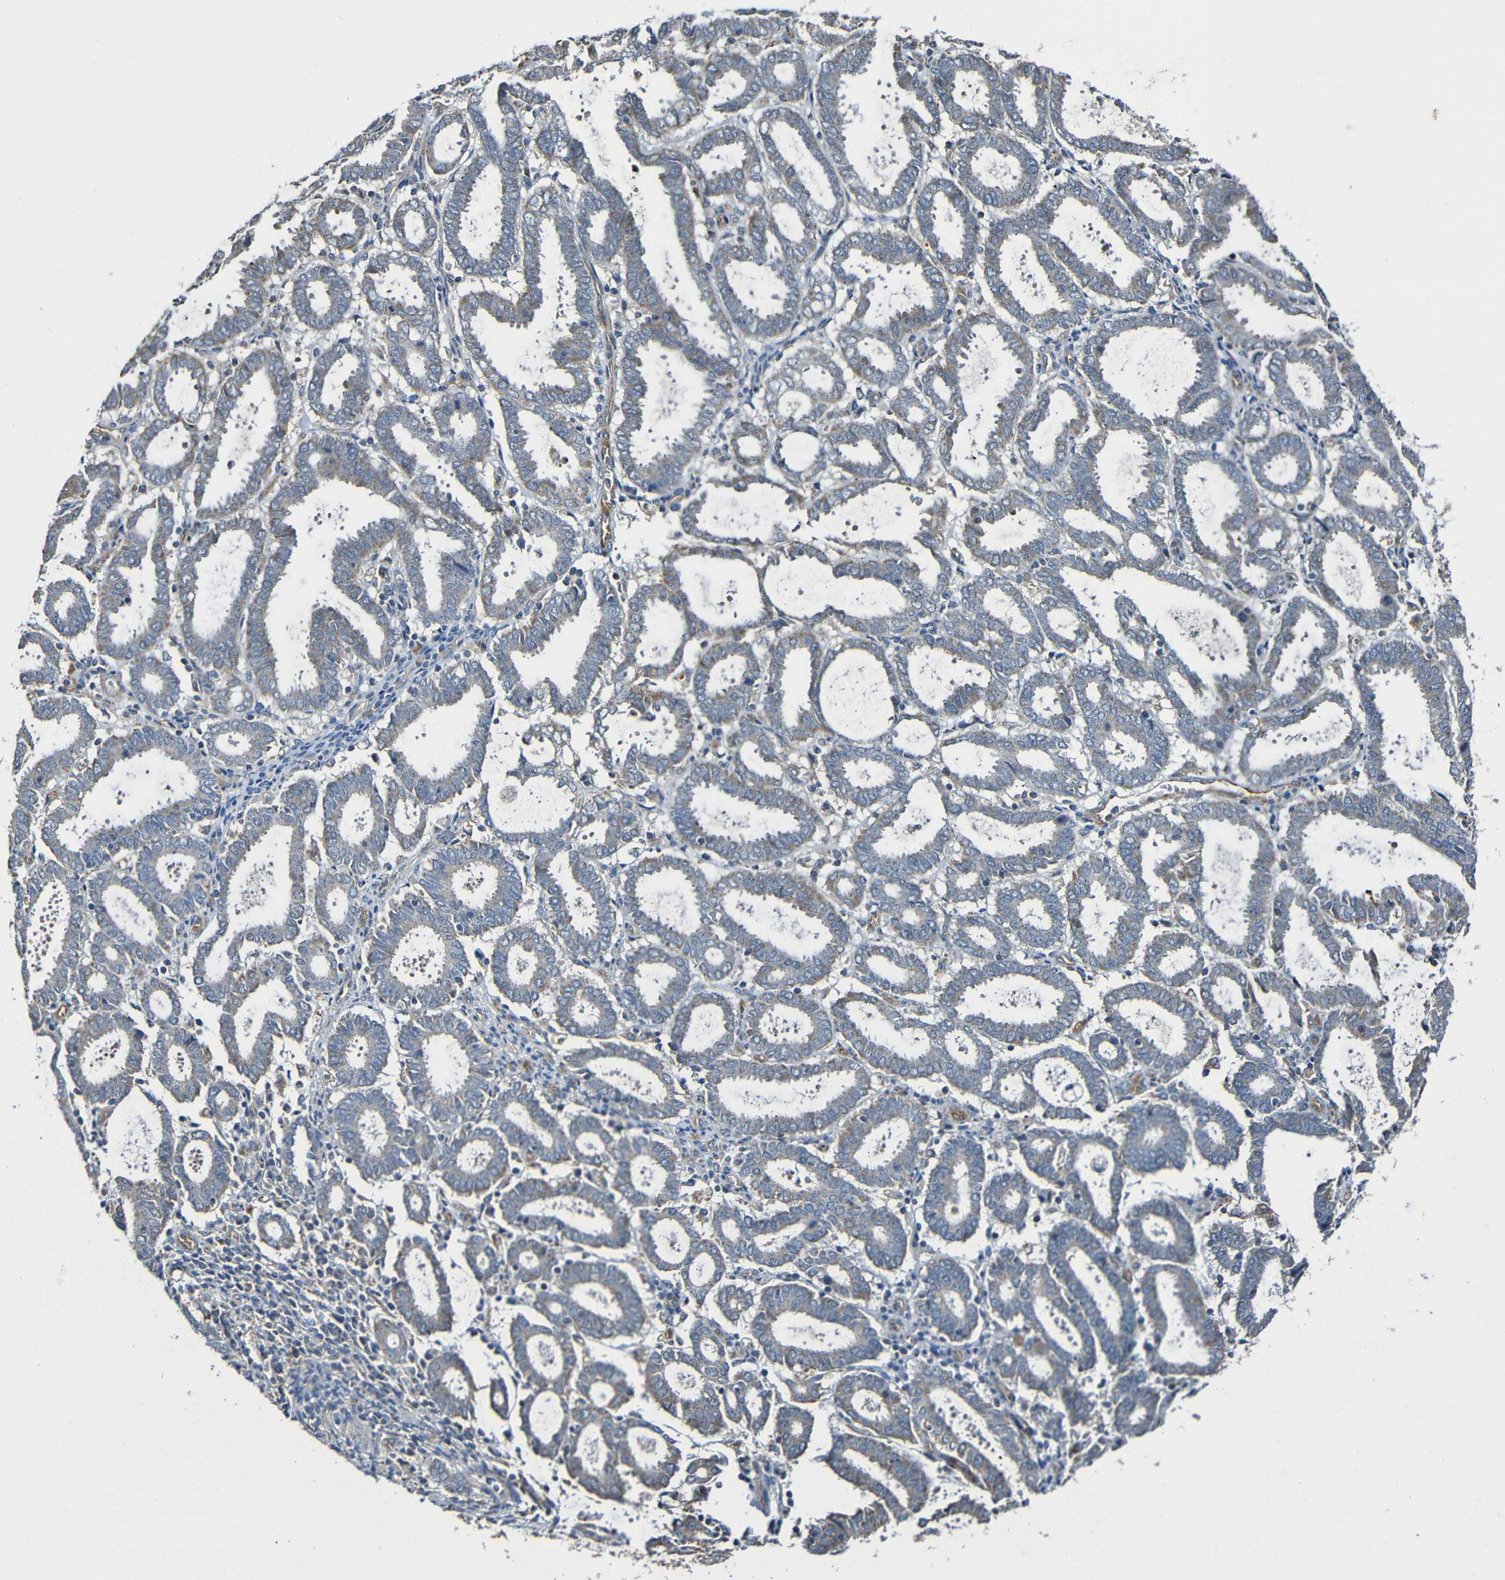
{"staining": {"intensity": "weak", "quantity": "25%-75%", "location": "cytoplasmic/membranous"}, "tissue": "endometrial cancer", "cell_type": "Tumor cells", "image_type": "cancer", "snomed": [{"axis": "morphology", "description": "Adenocarcinoma, NOS"}, {"axis": "topography", "description": "Uterus"}], "caption": "Endometrial cancer tissue exhibits weak cytoplasmic/membranous positivity in about 25%-75% of tumor cells The protein of interest is shown in brown color, while the nuclei are stained blue.", "gene": "ADAM15", "patient": {"sex": "female", "age": 83}}